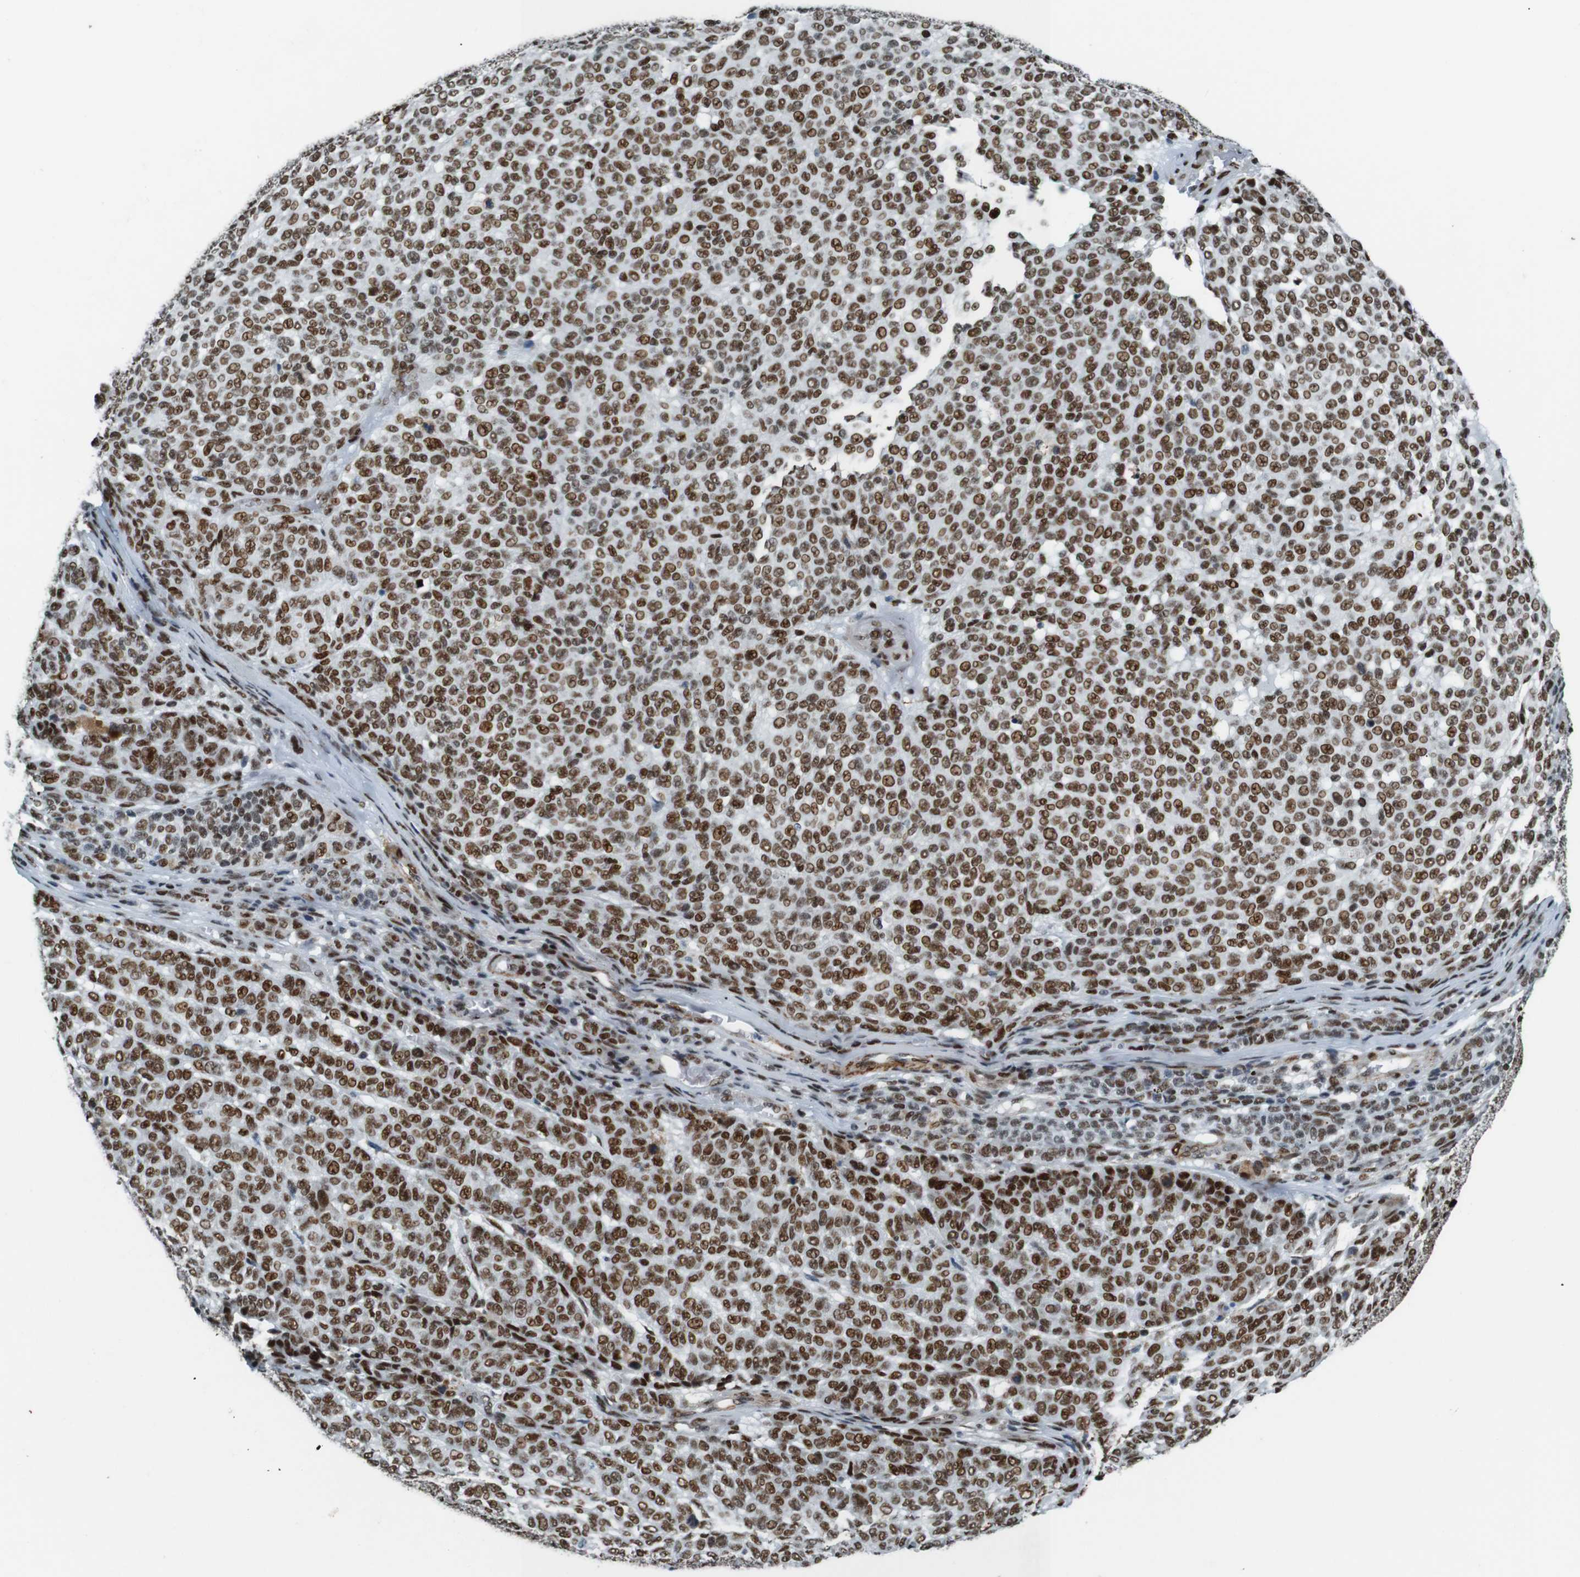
{"staining": {"intensity": "strong", "quantity": ">75%", "location": "nuclear"}, "tissue": "melanoma", "cell_type": "Tumor cells", "image_type": "cancer", "snomed": [{"axis": "morphology", "description": "Malignant melanoma, NOS"}, {"axis": "topography", "description": "Skin"}], "caption": "An image of malignant melanoma stained for a protein shows strong nuclear brown staining in tumor cells.", "gene": "HEXIM1", "patient": {"sex": "male", "age": 59}}